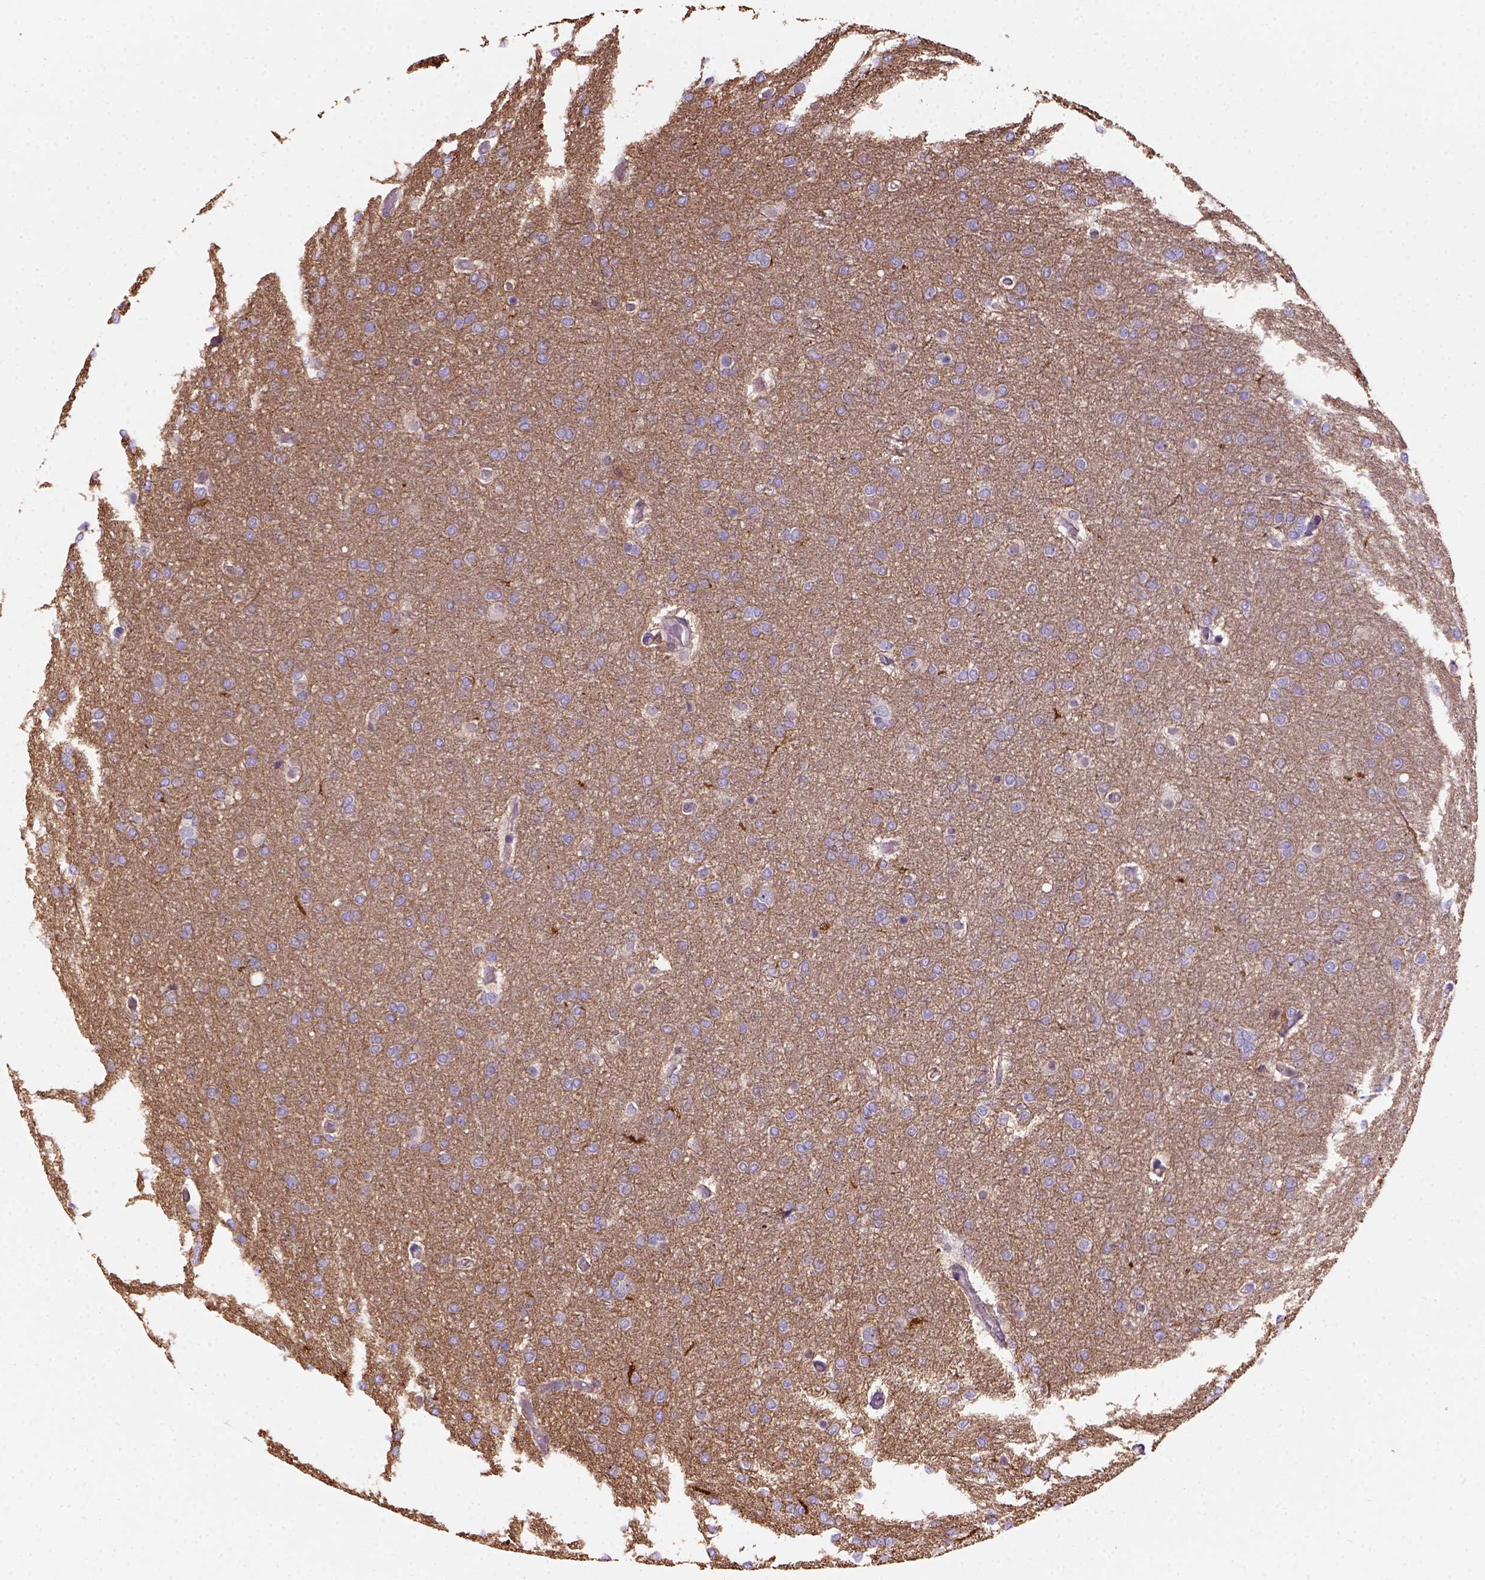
{"staining": {"intensity": "negative", "quantity": "none", "location": "none"}, "tissue": "glioma", "cell_type": "Tumor cells", "image_type": "cancer", "snomed": [{"axis": "morphology", "description": "Glioma, malignant, High grade"}, {"axis": "topography", "description": "Brain"}], "caption": "High power microscopy photomicrograph of an IHC image of glioma, revealing no significant staining in tumor cells. (DAB (3,3'-diaminobenzidine) immunohistochemistry (IHC), high magnification).", "gene": "GPRC5D", "patient": {"sex": "female", "age": 61}}